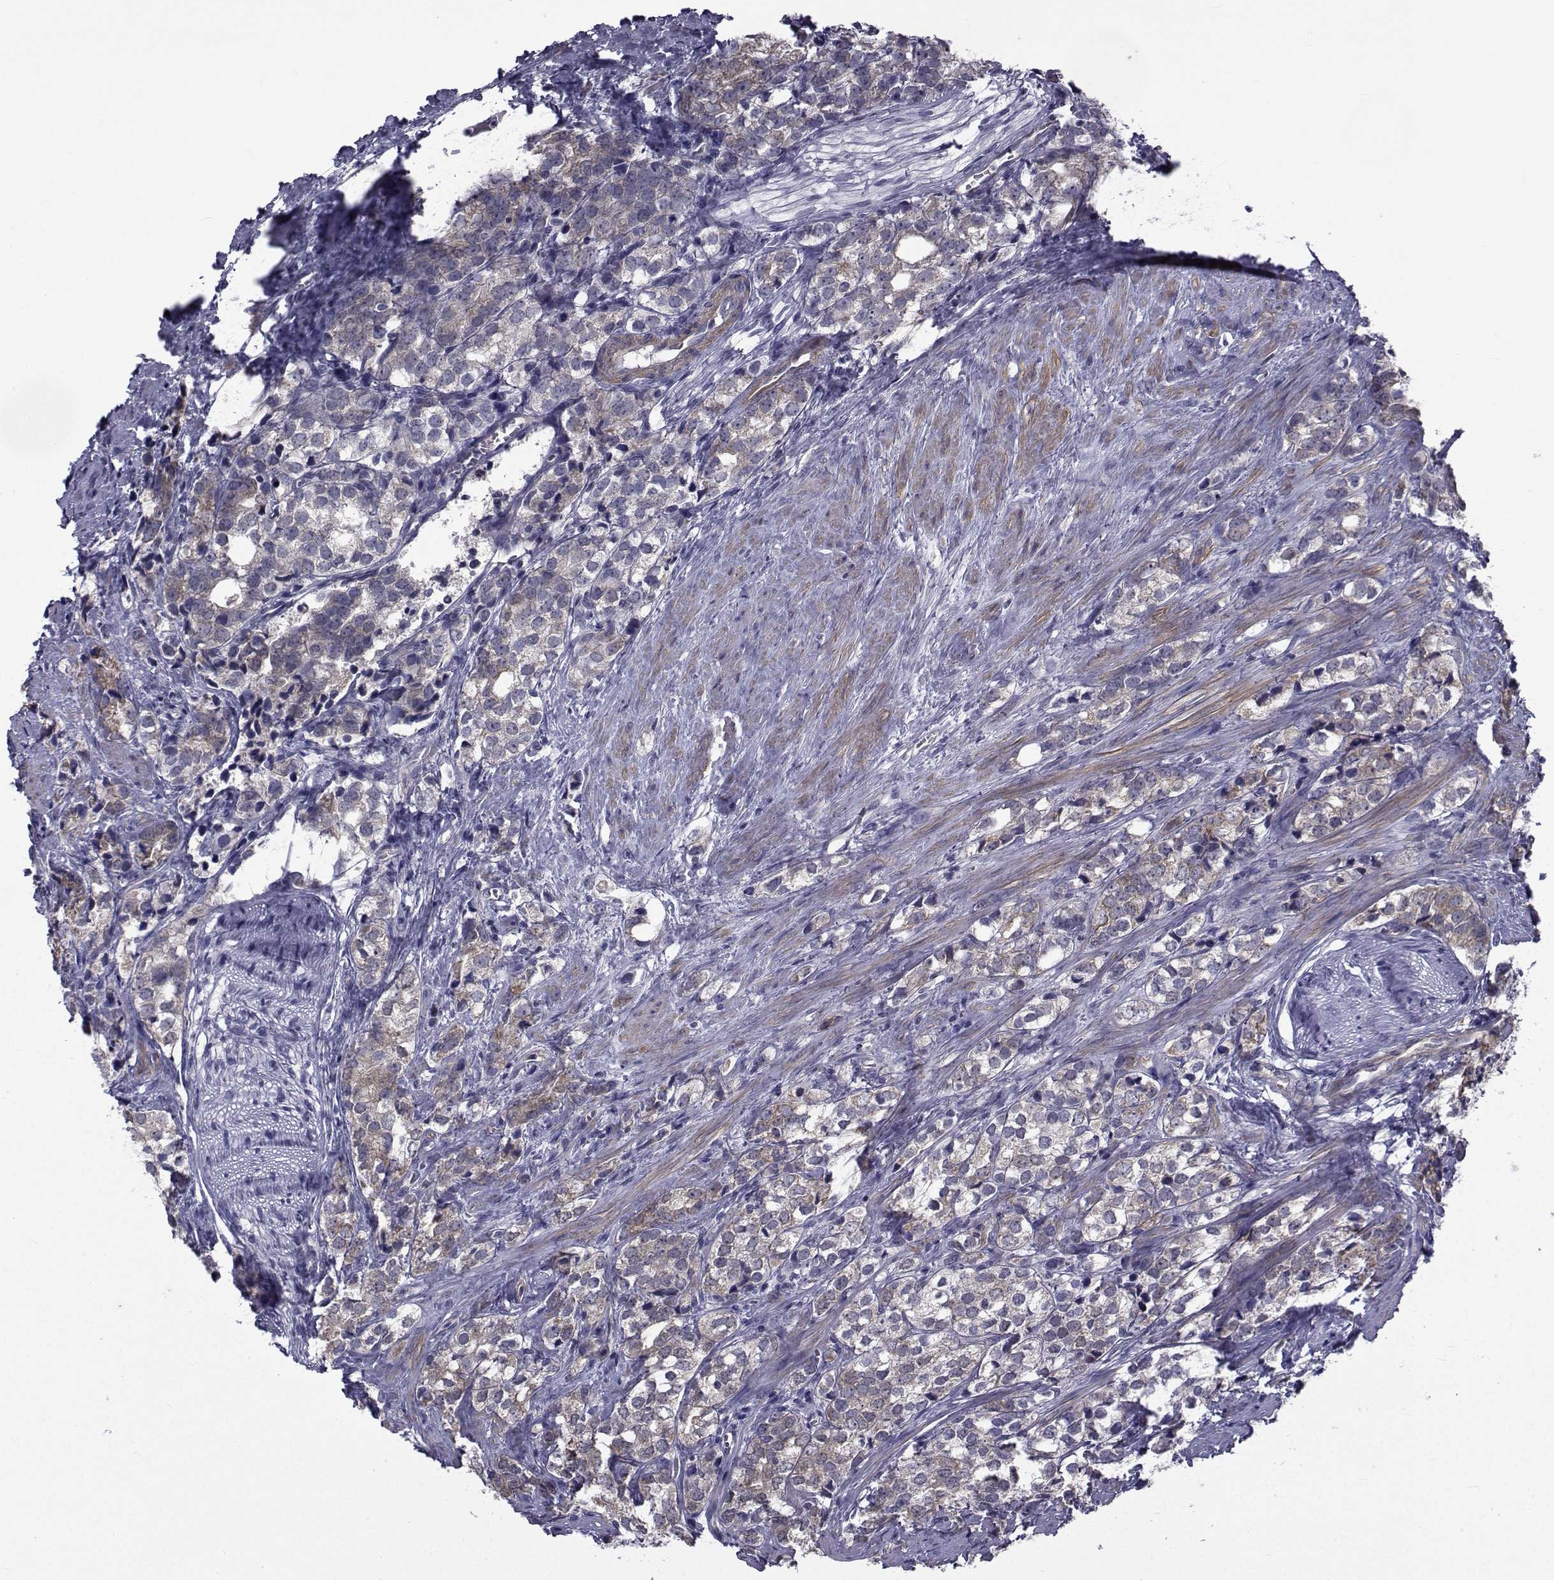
{"staining": {"intensity": "weak", "quantity": "25%-75%", "location": "cytoplasmic/membranous"}, "tissue": "prostate cancer", "cell_type": "Tumor cells", "image_type": "cancer", "snomed": [{"axis": "morphology", "description": "Adenocarcinoma, NOS"}, {"axis": "topography", "description": "Prostate and seminal vesicle, NOS"}], "caption": "Immunohistochemistry staining of adenocarcinoma (prostate), which exhibits low levels of weak cytoplasmic/membranous expression in about 25%-75% of tumor cells indicating weak cytoplasmic/membranous protein positivity. The staining was performed using DAB (3,3'-diaminobenzidine) (brown) for protein detection and nuclei were counterstained in hematoxylin (blue).", "gene": "CFAP74", "patient": {"sex": "male", "age": 63}}